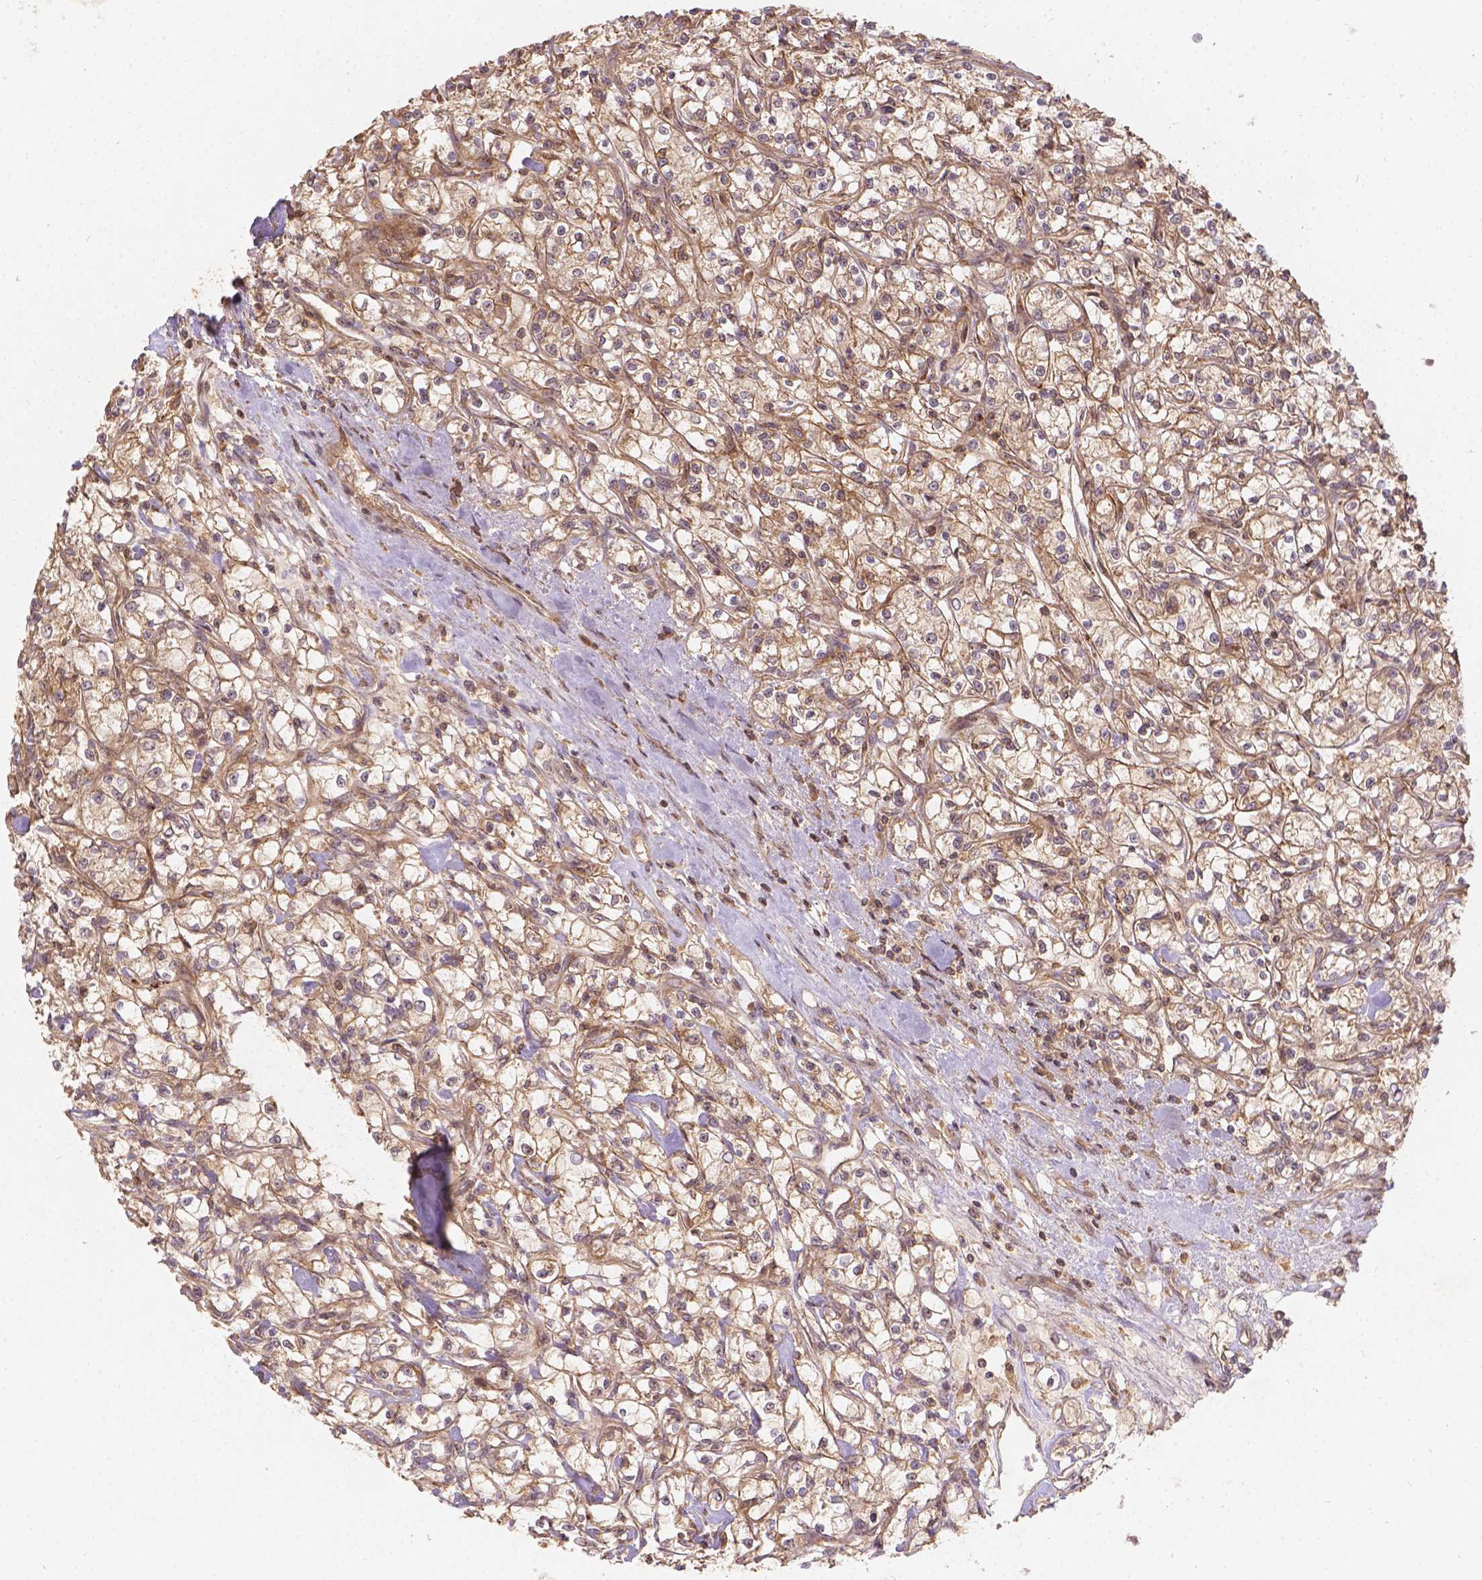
{"staining": {"intensity": "moderate", "quantity": ">75%", "location": "cytoplasmic/membranous"}, "tissue": "renal cancer", "cell_type": "Tumor cells", "image_type": "cancer", "snomed": [{"axis": "morphology", "description": "Adenocarcinoma, NOS"}, {"axis": "topography", "description": "Kidney"}], "caption": "Immunohistochemical staining of human renal adenocarcinoma reveals medium levels of moderate cytoplasmic/membranous protein expression in about >75% of tumor cells.", "gene": "XPR1", "patient": {"sex": "female", "age": 59}}